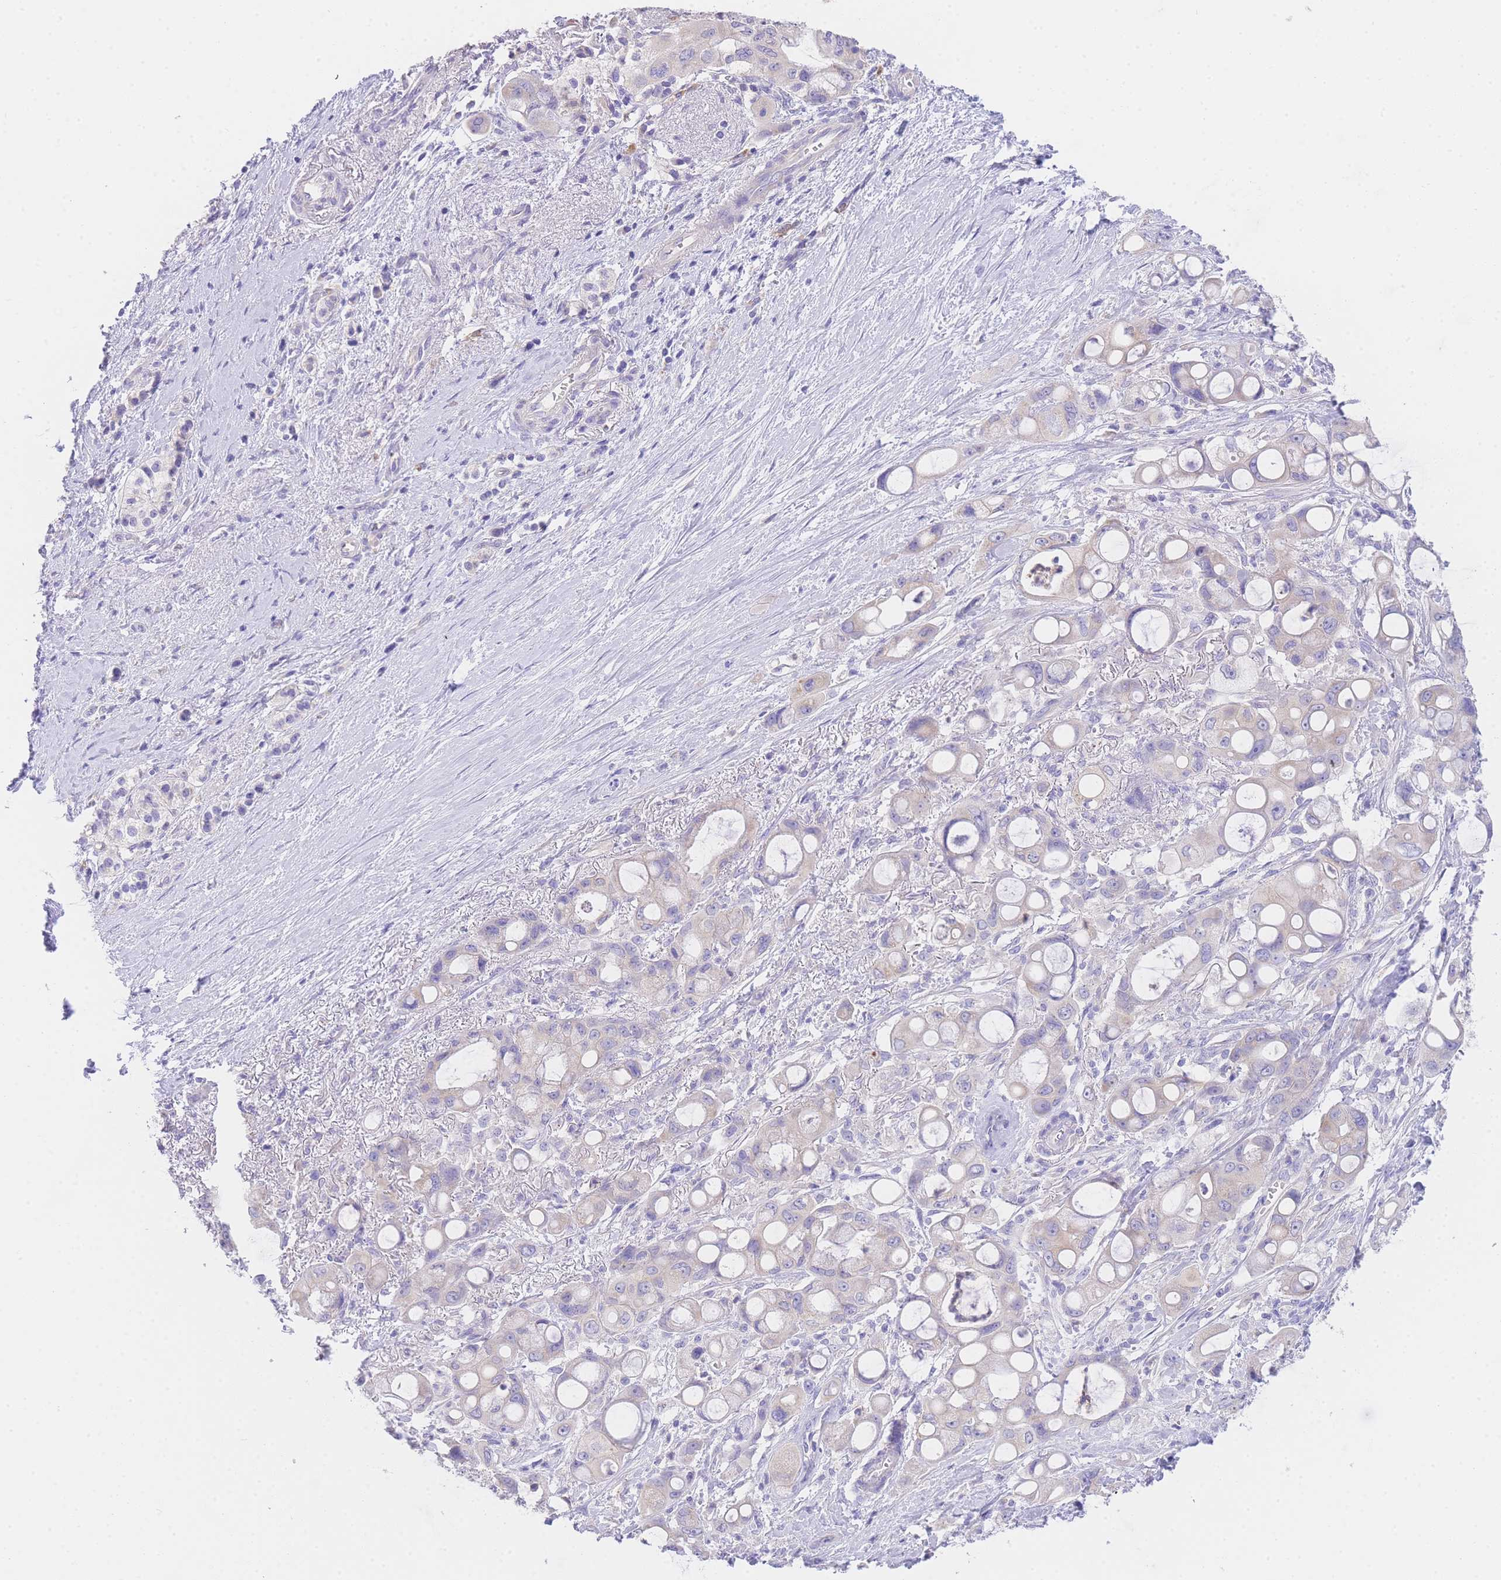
{"staining": {"intensity": "negative", "quantity": "none", "location": "none"}, "tissue": "pancreatic cancer", "cell_type": "Tumor cells", "image_type": "cancer", "snomed": [{"axis": "morphology", "description": "Adenocarcinoma, NOS"}, {"axis": "topography", "description": "Pancreas"}], "caption": "Adenocarcinoma (pancreatic) was stained to show a protein in brown. There is no significant positivity in tumor cells.", "gene": "EPN2", "patient": {"sex": "male", "age": 68}}